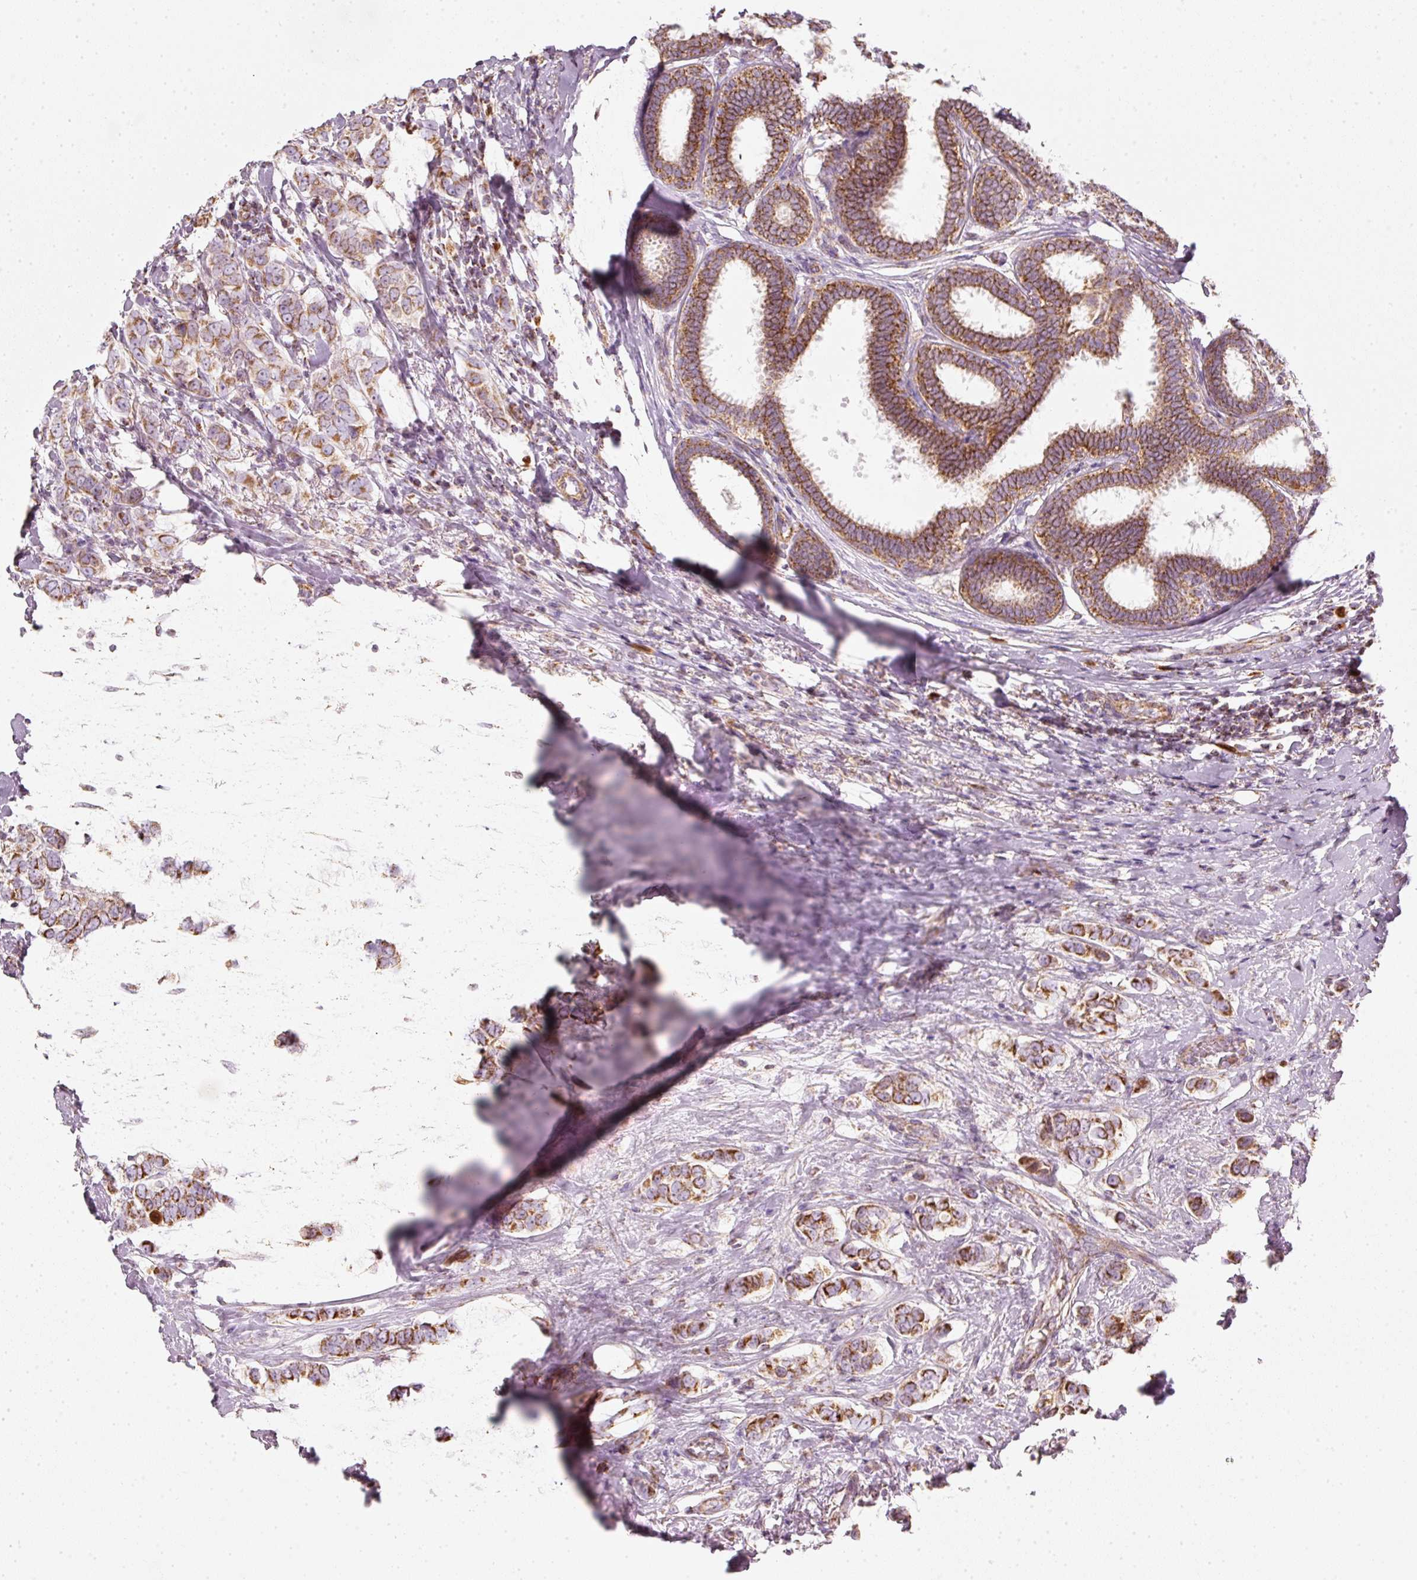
{"staining": {"intensity": "moderate", "quantity": ">75%", "location": "cytoplasmic/membranous,nuclear"}, "tissue": "breast cancer", "cell_type": "Tumor cells", "image_type": "cancer", "snomed": [{"axis": "morphology", "description": "Lobular carcinoma"}, {"axis": "topography", "description": "Breast"}], "caption": "Moderate cytoplasmic/membranous and nuclear protein staining is appreciated in about >75% of tumor cells in breast cancer (lobular carcinoma).", "gene": "DUT", "patient": {"sex": "female", "age": 51}}